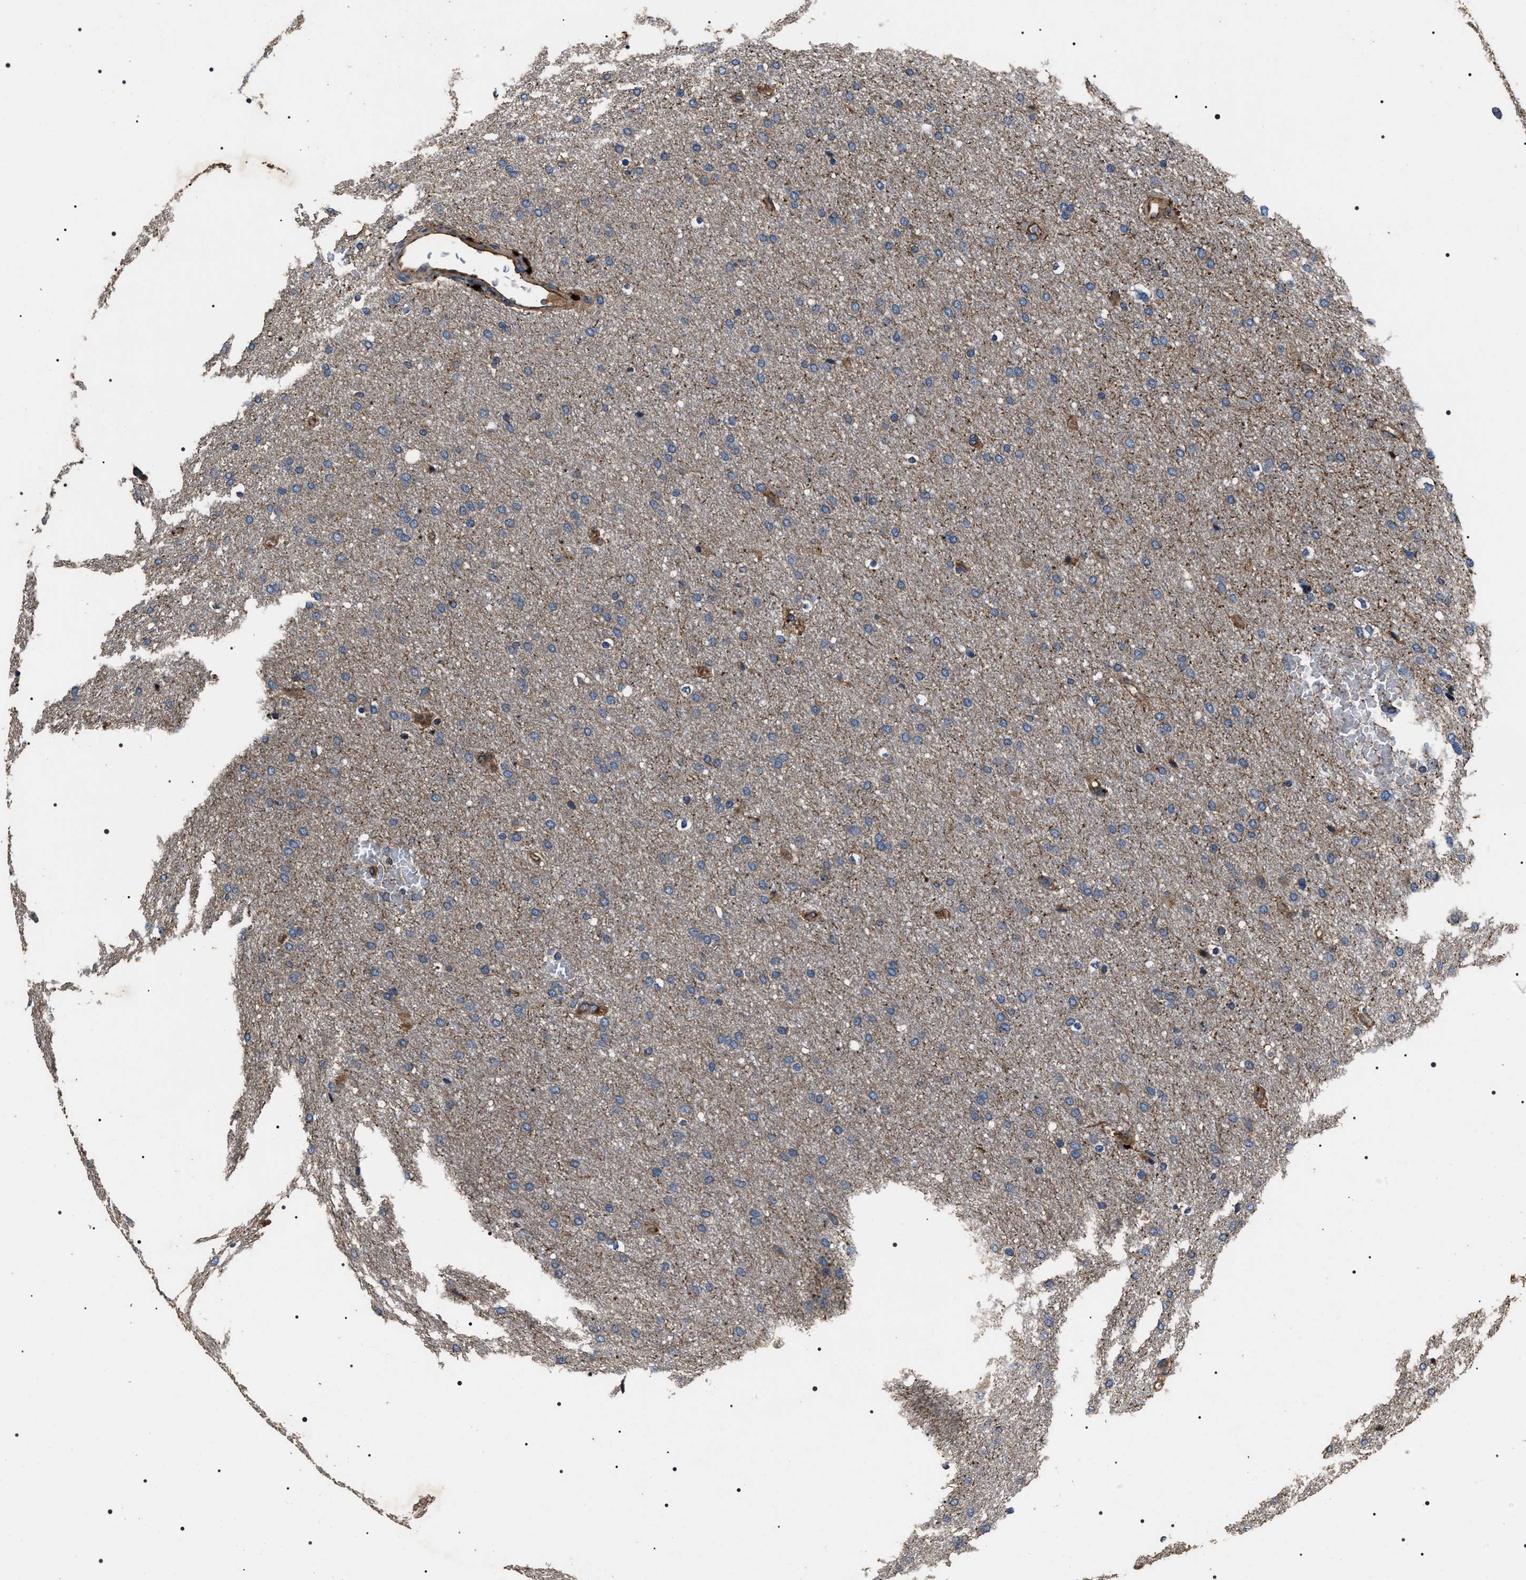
{"staining": {"intensity": "weak", "quantity": "<25%", "location": "cytoplasmic/membranous"}, "tissue": "glioma", "cell_type": "Tumor cells", "image_type": "cancer", "snomed": [{"axis": "morphology", "description": "Glioma, malignant, Low grade"}, {"axis": "topography", "description": "Brain"}], "caption": "DAB immunohistochemical staining of malignant glioma (low-grade) shows no significant expression in tumor cells.", "gene": "HSCB", "patient": {"sex": "female", "age": 37}}